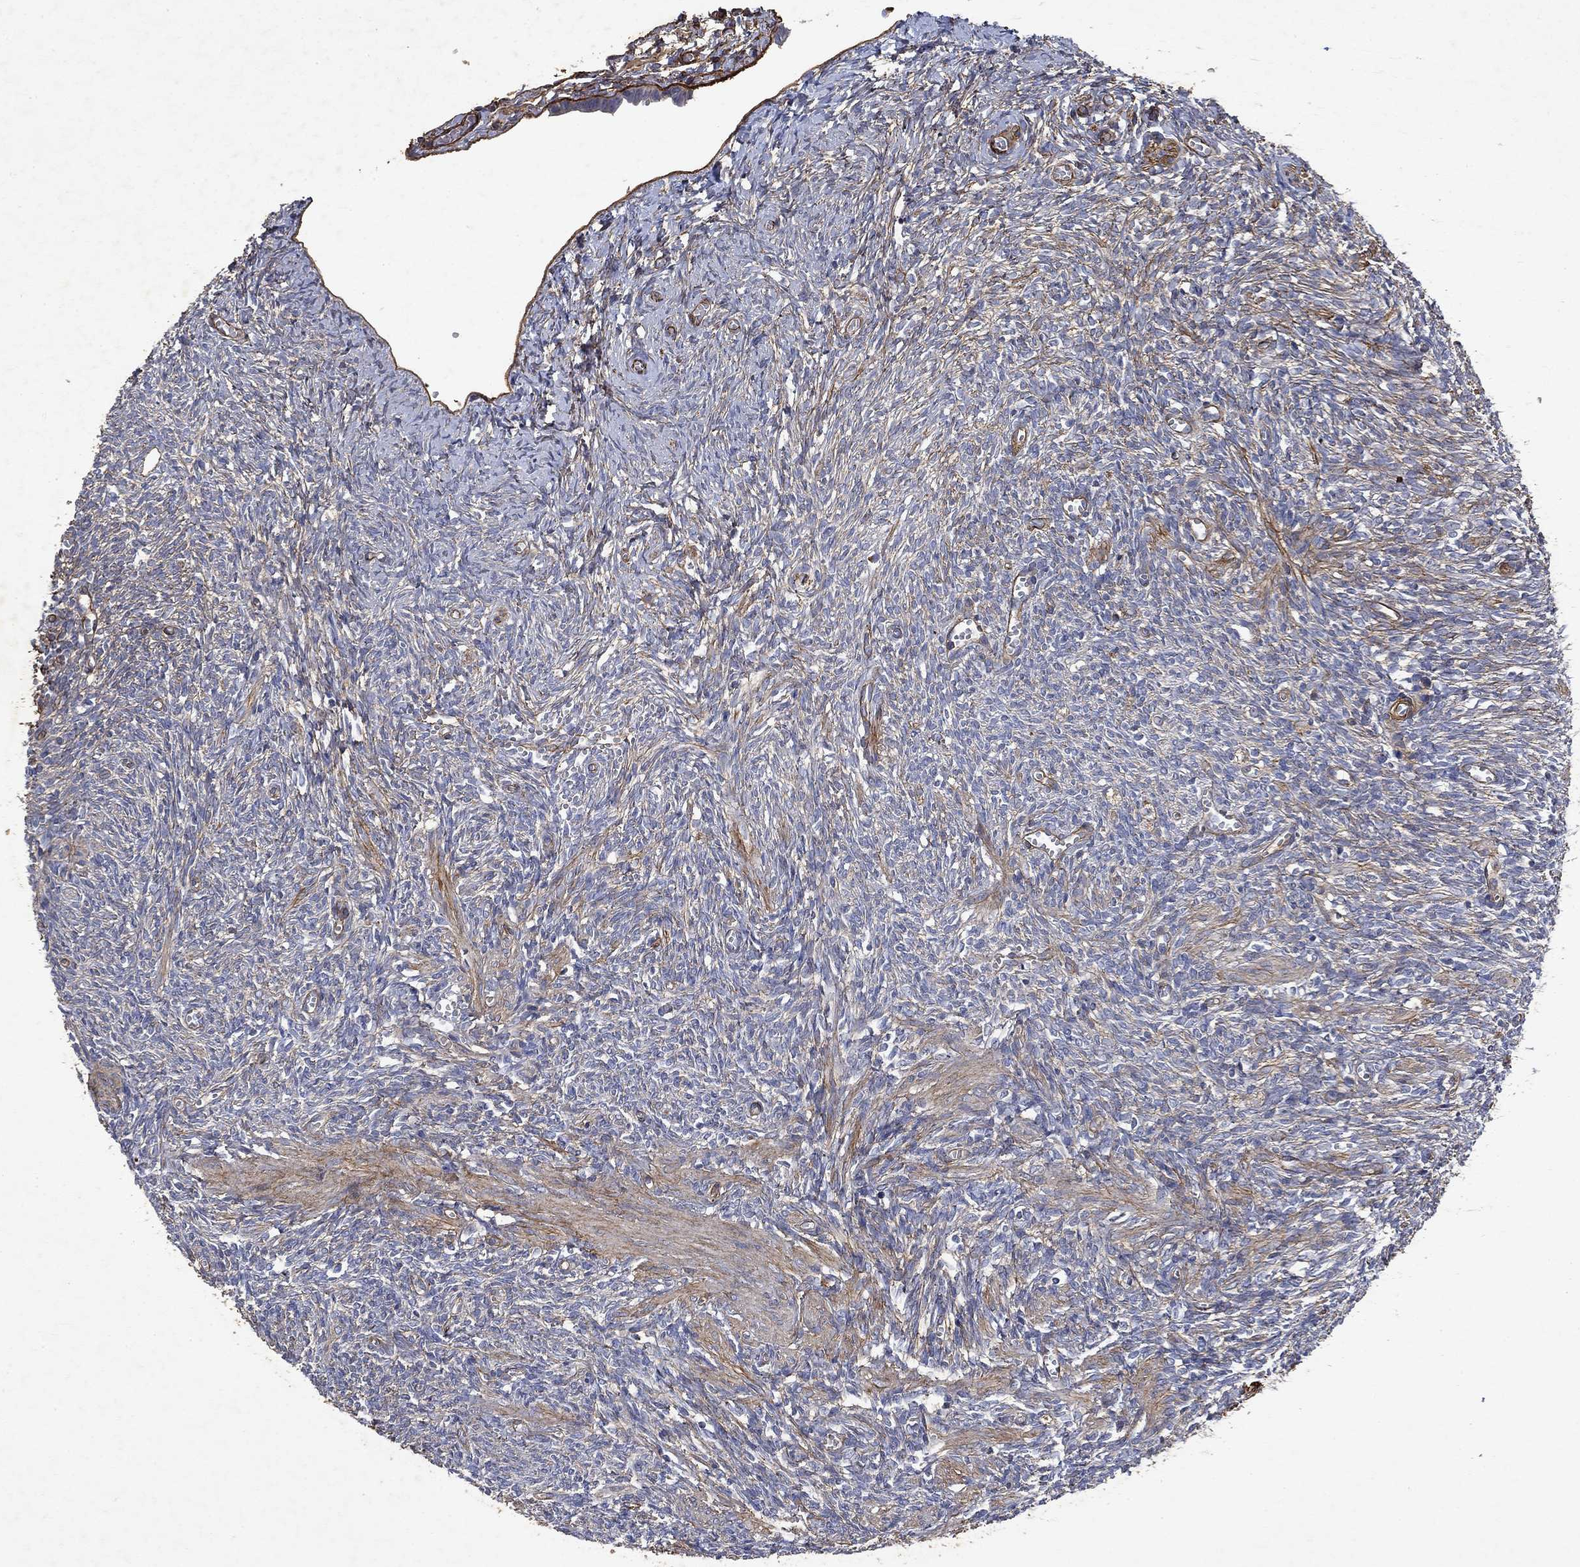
{"staining": {"intensity": "negative", "quantity": "none", "location": "none"}, "tissue": "ovary", "cell_type": "Follicle cells", "image_type": "normal", "snomed": [{"axis": "morphology", "description": "Normal tissue, NOS"}, {"axis": "topography", "description": "Ovary"}], "caption": "DAB (3,3'-diaminobenzidine) immunohistochemical staining of benign ovary displays no significant positivity in follicle cells. (DAB (3,3'-diaminobenzidine) IHC with hematoxylin counter stain).", "gene": "COL4A2", "patient": {"sex": "female", "age": 43}}